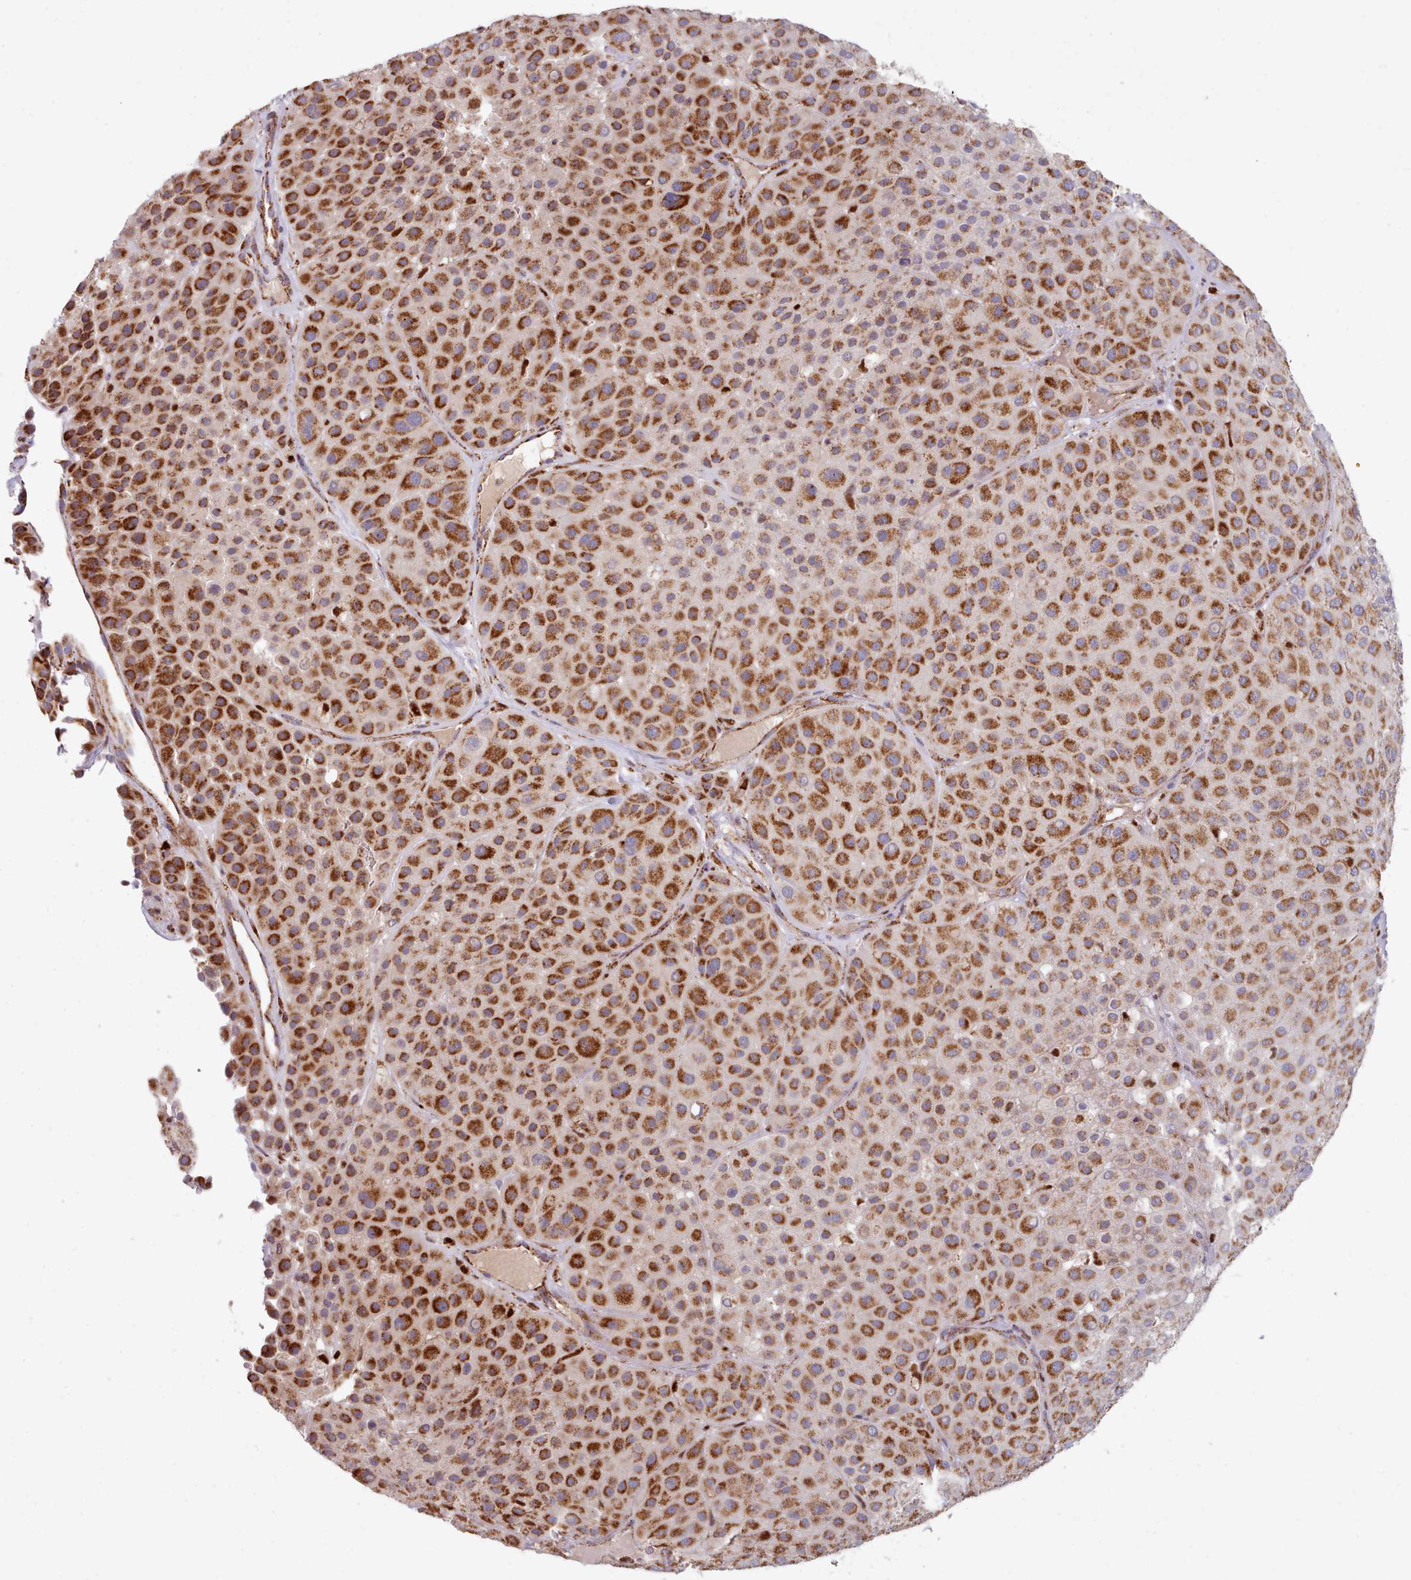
{"staining": {"intensity": "strong", "quantity": "25%-75%", "location": "cytoplasmic/membranous"}, "tissue": "melanoma", "cell_type": "Tumor cells", "image_type": "cancer", "snomed": [{"axis": "morphology", "description": "Malignant melanoma, Metastatic site"}, {"axis": "topography", "description": "Smooth muscle"}], "caption": "Strong cytoplasmic/membranous expression is seen in about 25%-75% of tumor cells in malignant melanoma (metastatic site).", "gene": "HSDL2", "patient": {"sex": "male", "age": 41}}